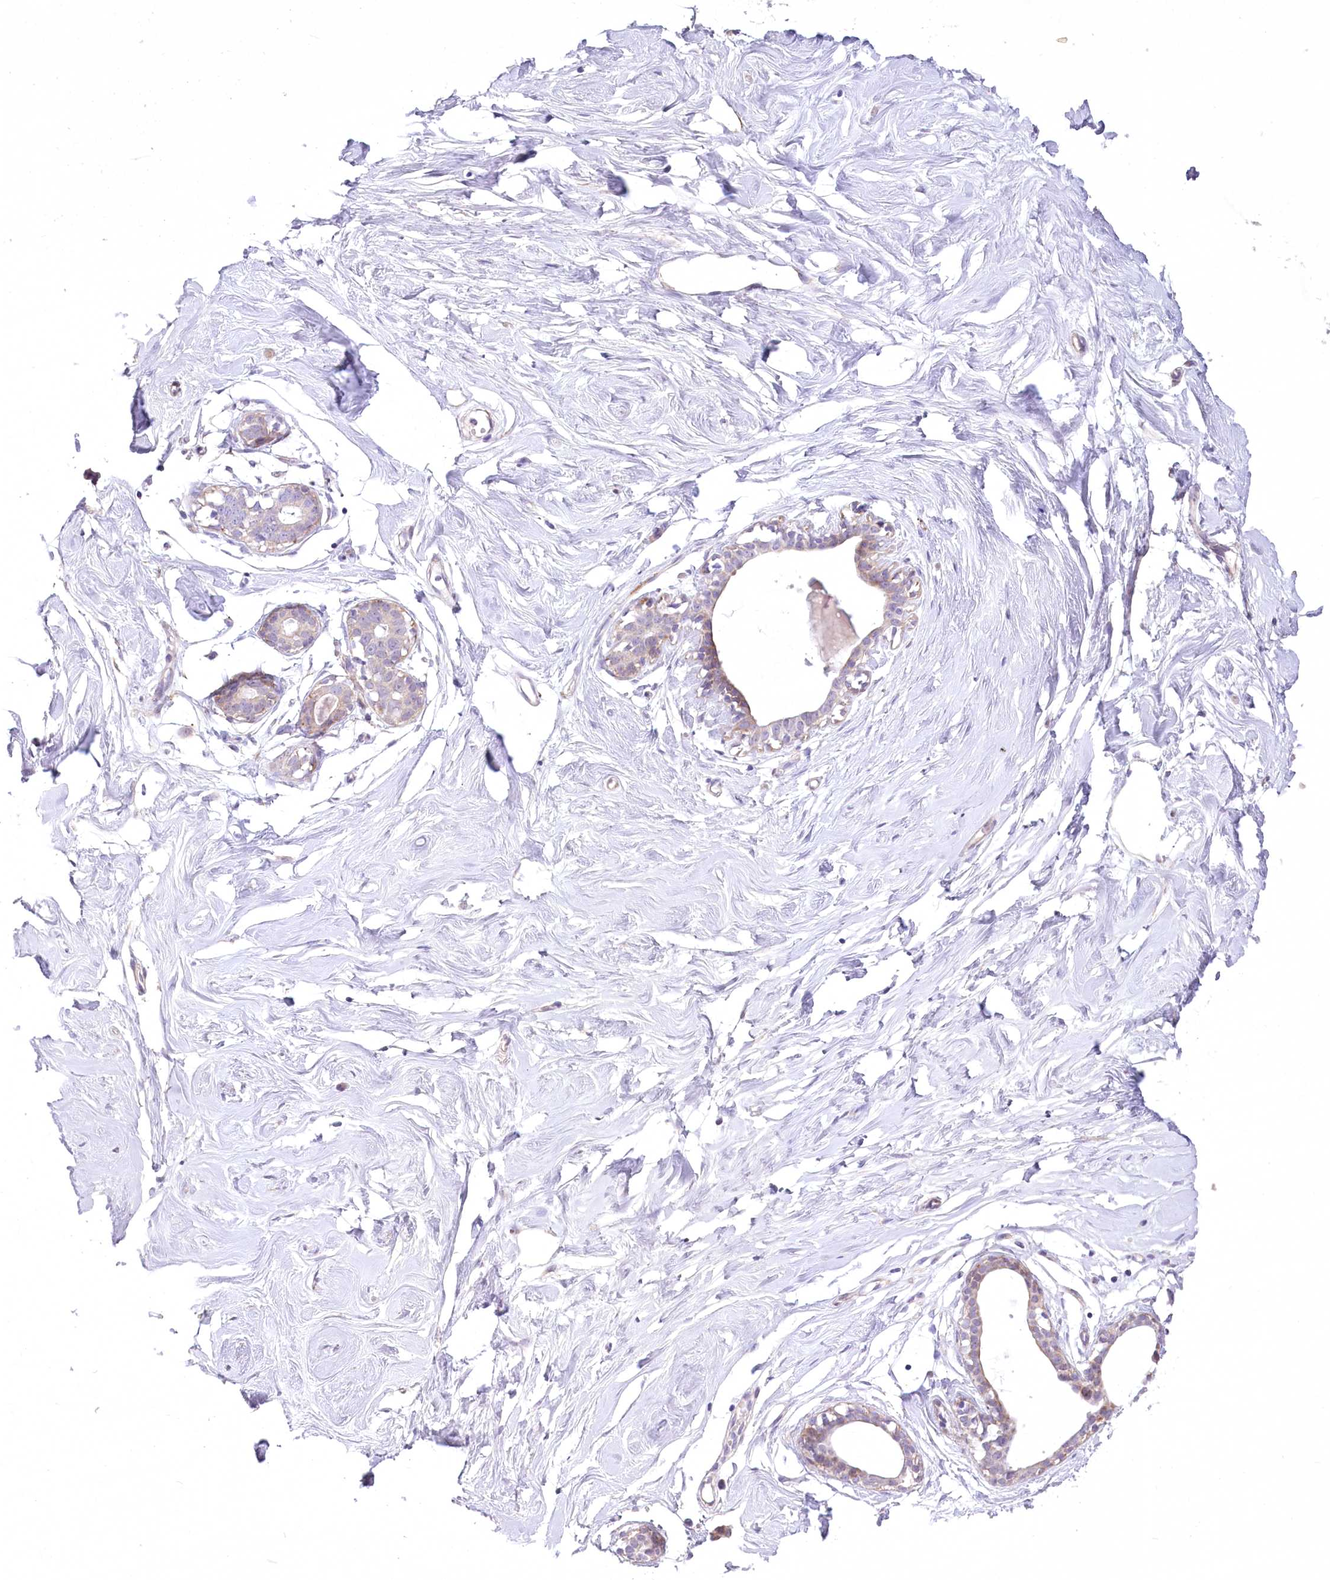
{"staining": {"intensity": "negative", "quantity": "none", "location": "none"}, "tissue": "breast", "cell_type": "Adipocytes", "image_type": "normal", "snomed": [{"axis": "morphology", "description": "Normal tissue, NOS"}, {"axis": "morphology", "description": "Adenoma, NOS"}, {"axis": "topography", "description": "Breast"}], "caption": "There is no significant staining in adipocytes of breast. The staining was performed using DAB to visualize the protein expression in brown, while the nuclei were stained in blue with hematoxylin (Magnification: 20x).", "gene": "ANGPTL3", "patient": {"sex": "female", "age": 23}}